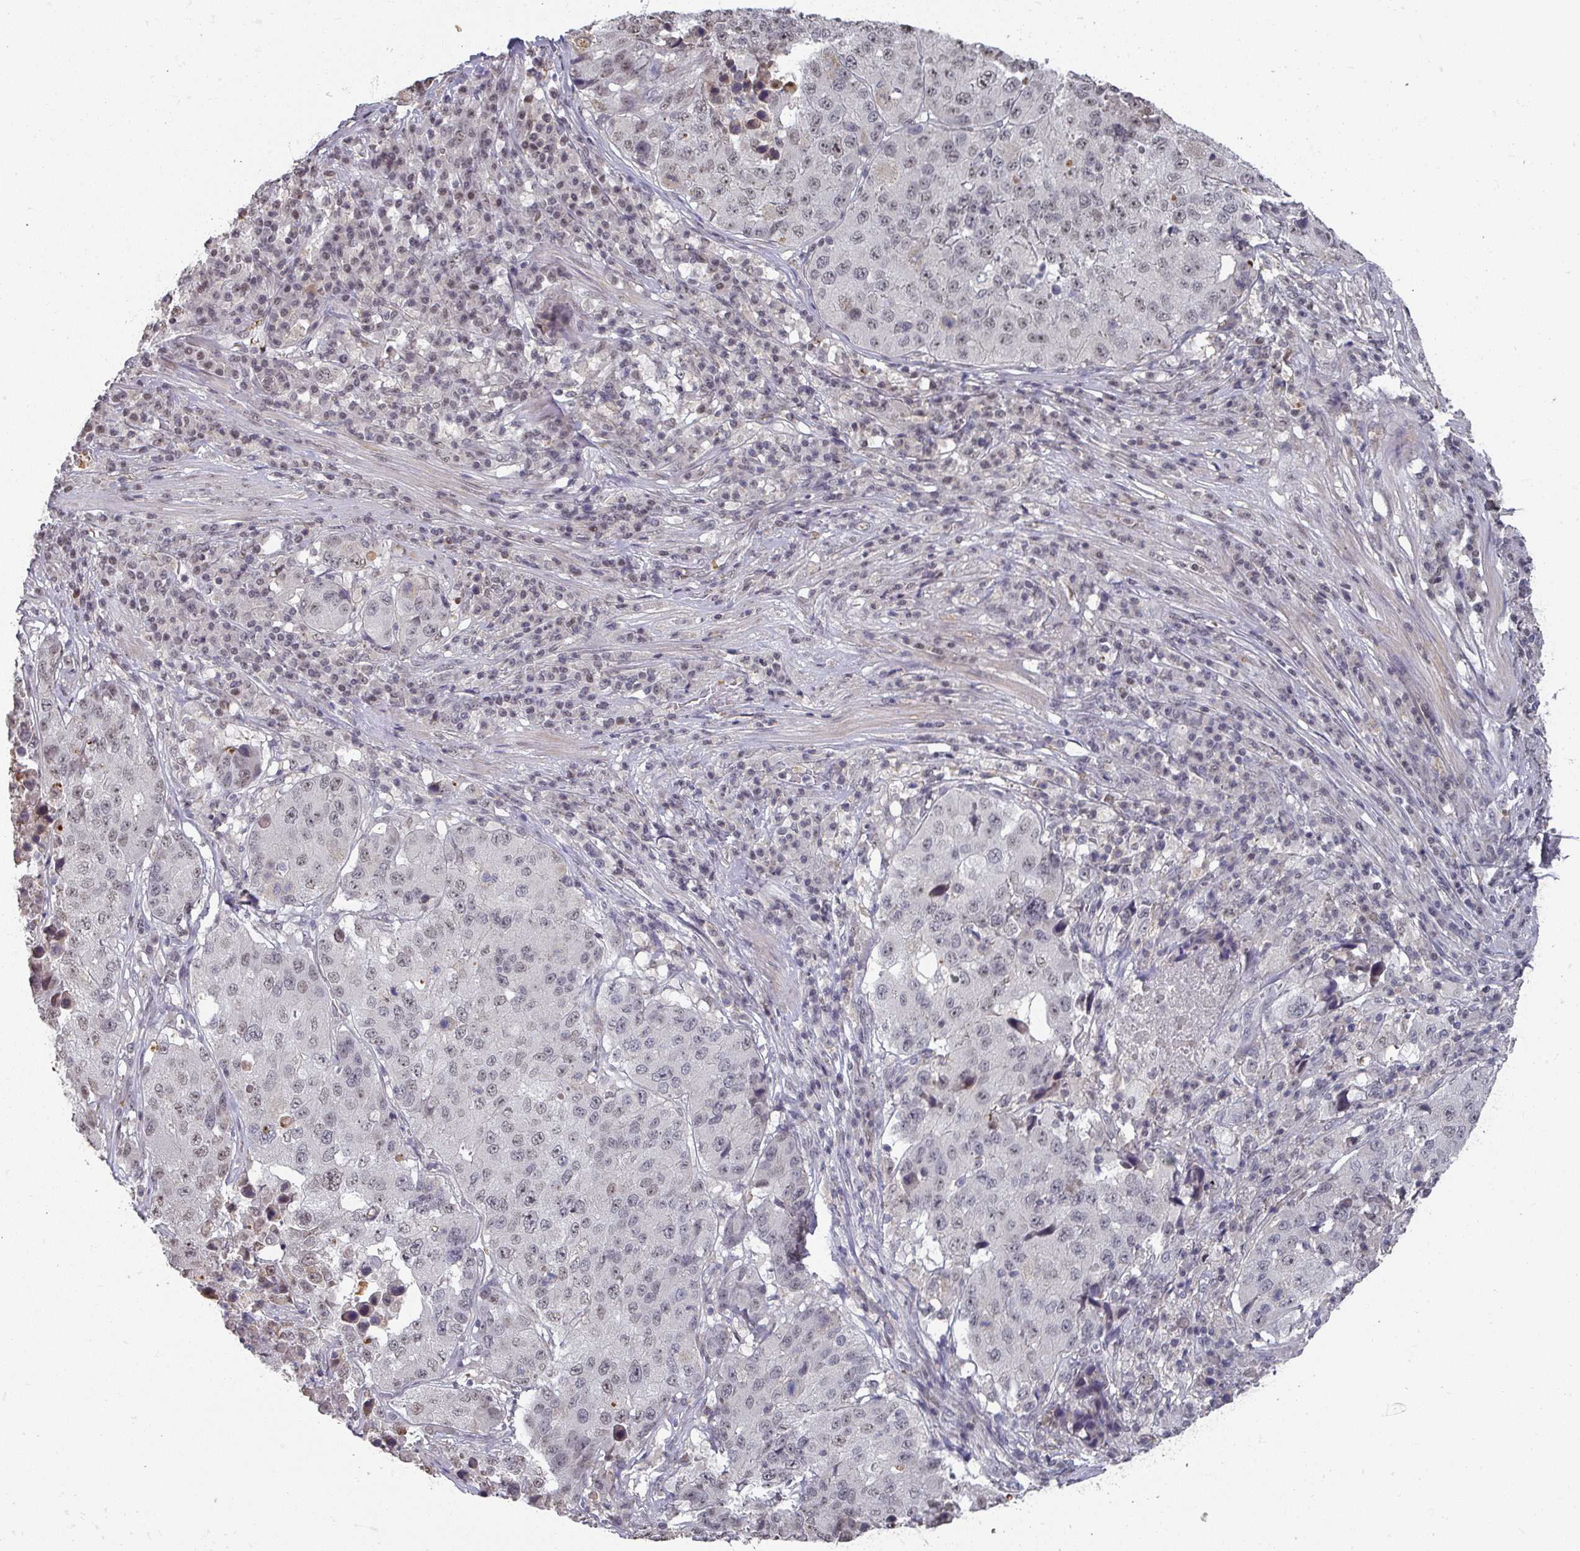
{"staining": {"intensity": "negative", "quantity": "none", "location": "none"}, "tissue": "stomach cancer", "cell_type": "Tumor cells", "image_type": "cancer", "snomed": [{"axis": "morphology", "description": "Adenocarcinoma, NOS"}, {"axis": "topography", "description": "Stomach"}], "caption": "DAB (3,3'-diaminobenzidine) immunohistochemical staining of stomach adenocarcinoma demonstrates no significant positivity in tumor cells.", "gene": "ZNF654", "patient": {"sex": "male", "age": 71}}